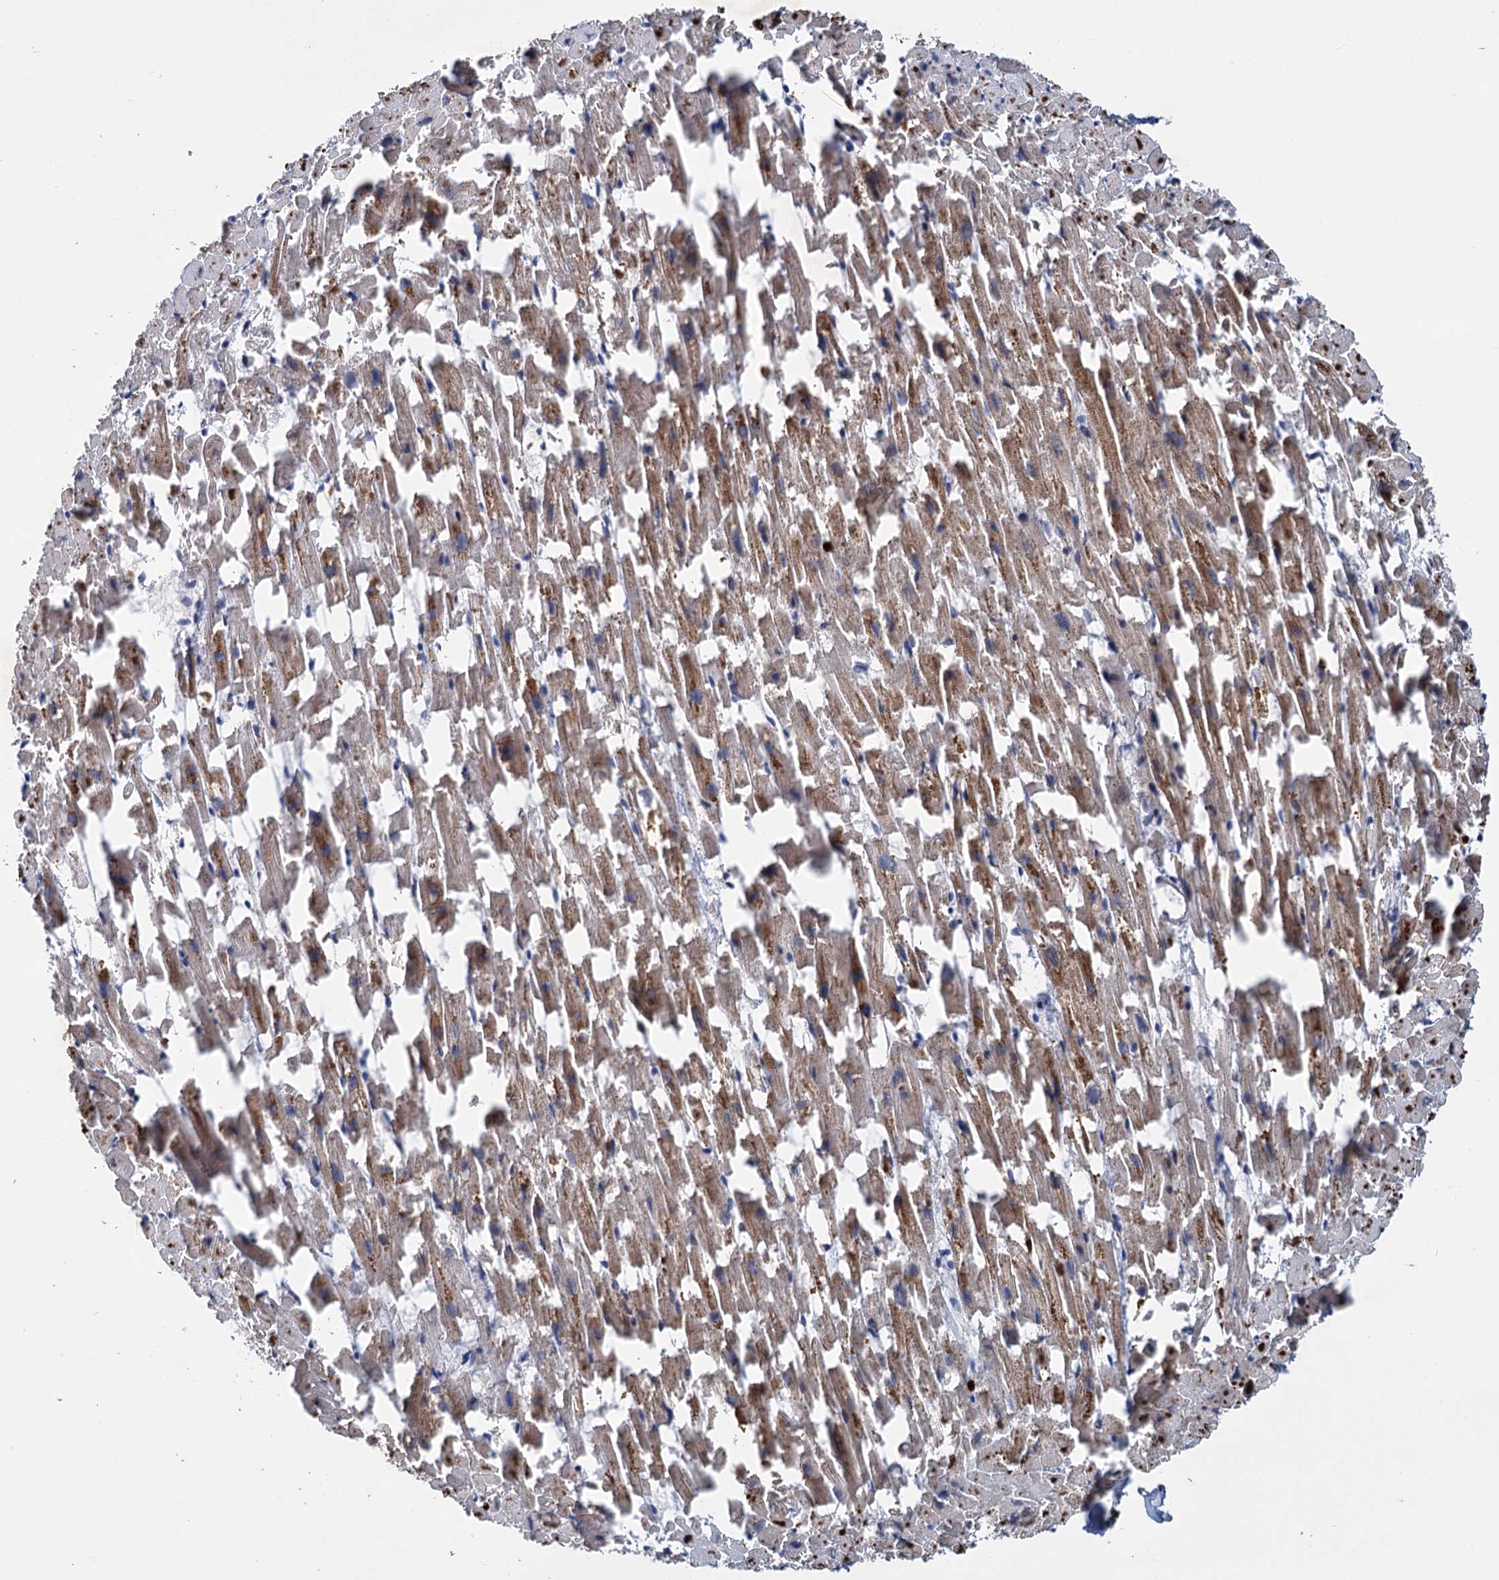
{"staining": {"intensity": "moderate", "quantity": ">75%", "location": "cytoplasmic/membranous"}, "tissue": "heart muscle", "cell_type": "Cardiomyocytes", "image_type": "normal", "snomed": [{"axis": "morphology", "description": "Normal tissue, NOS"}, {"axis": "topography", "description": "Heart"}], "caption": "Immunohistochemistry of unremarkable heart muscle reveals medium levels of moderate cytoplasmic/membranous expression in about >75% of cardiomyocytes.", "gene": "DYNC2H1", "patient": {"sex": "female", "age": 64}}